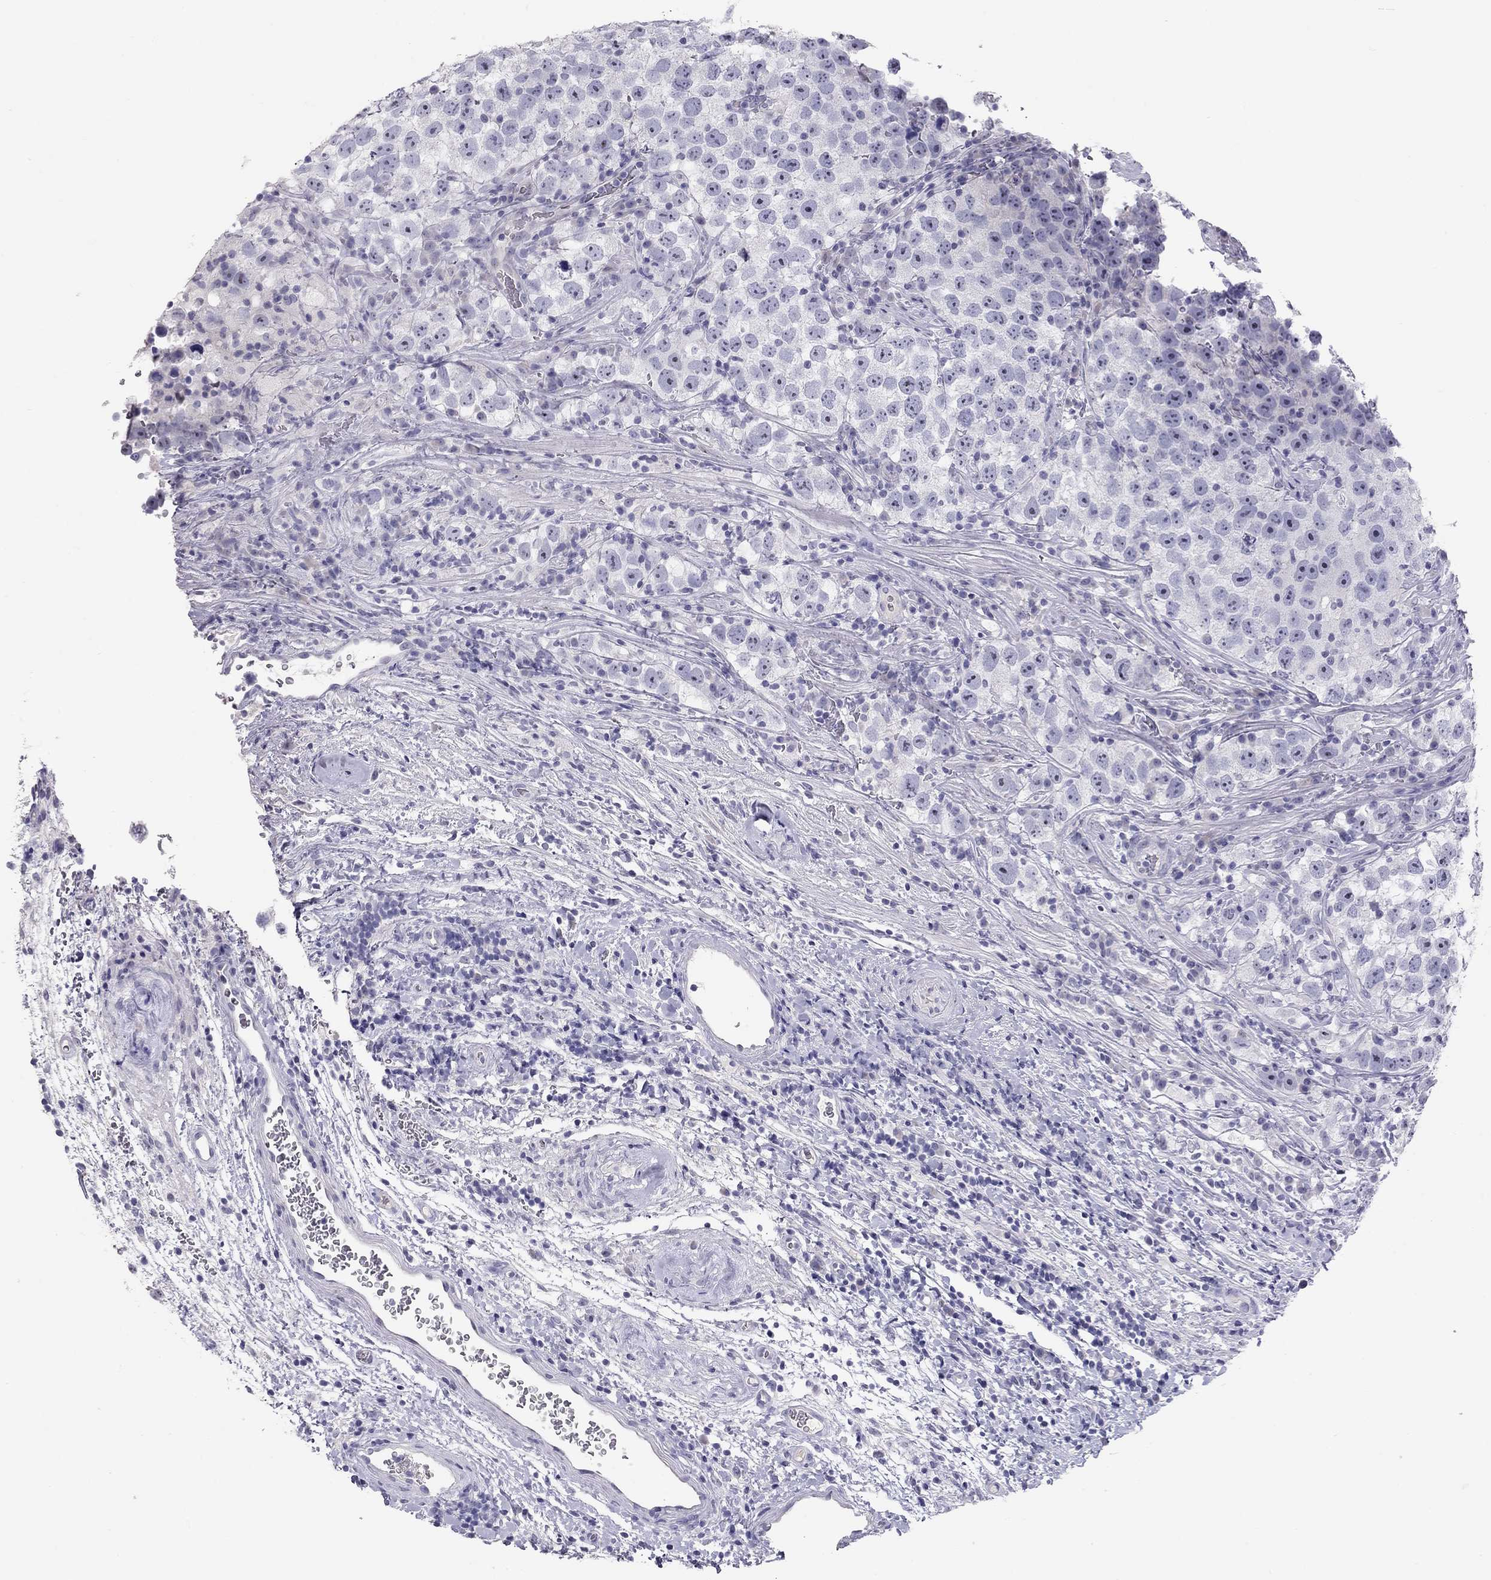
{"staining": {"intensity": "negative", "quantity": "none", "location": "none"}, "tissue": "testis cancer", "cell_type": "Tumor cells", "image_type": "cancer", "snomed": [{"axis": "morphology", "description": "Normal tissue, NOS"}, {"axis": "morphology", "description": "Seminoma, NOS"}, {"axis": "topography", "description": "Testis"}], "caption": "An IHC photomicrograph of testis cancer is shown. There is no staining in tumor cells of testis cancer.", "gene": "IL17REL", "patient": {"sex": "male", "age": 31}}